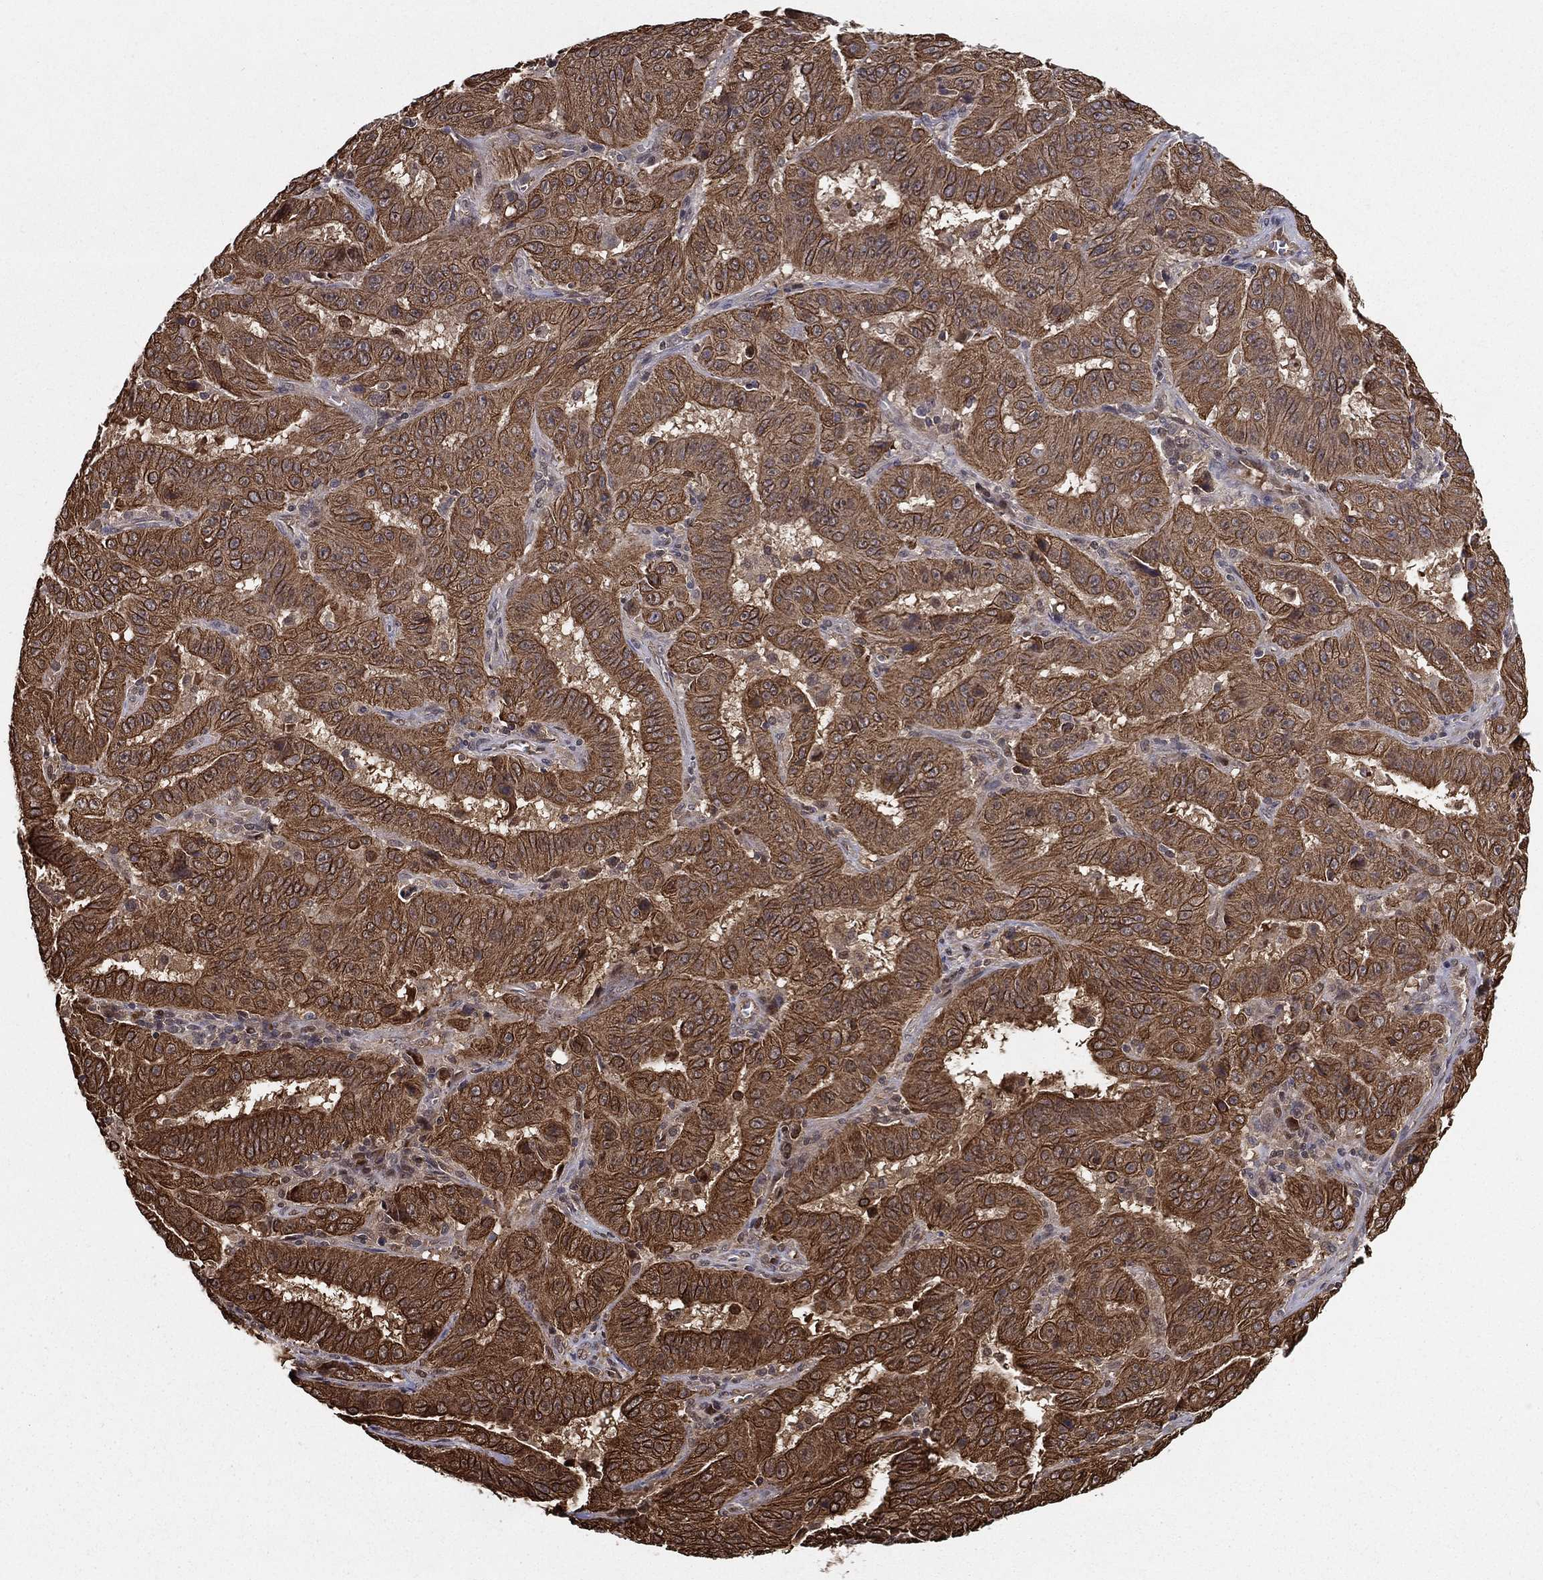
{"staining": {"intensity": "strong", "quantity": ">75%", "location": "cytoplasmic/membranous"}, "tissue": "pancreatic cancer", "cell_type": "Tumor cells", "image_type": "cancer", "snomed": [{"axis": "morphology", "description": "Adenocarcinoma, NOS"}, {"axis": "topography", "description": "Pancreas"}], "caption": "Strong cytoplasmic/membranous positivity for a protein is seen in approximately >75% of tumor cells of pancreatic cancer (adenocarcinoma) using immunohistochemistry (IHC).", "gene": "SLC6A6", "patient": {"sex": "male", "age": 63}}